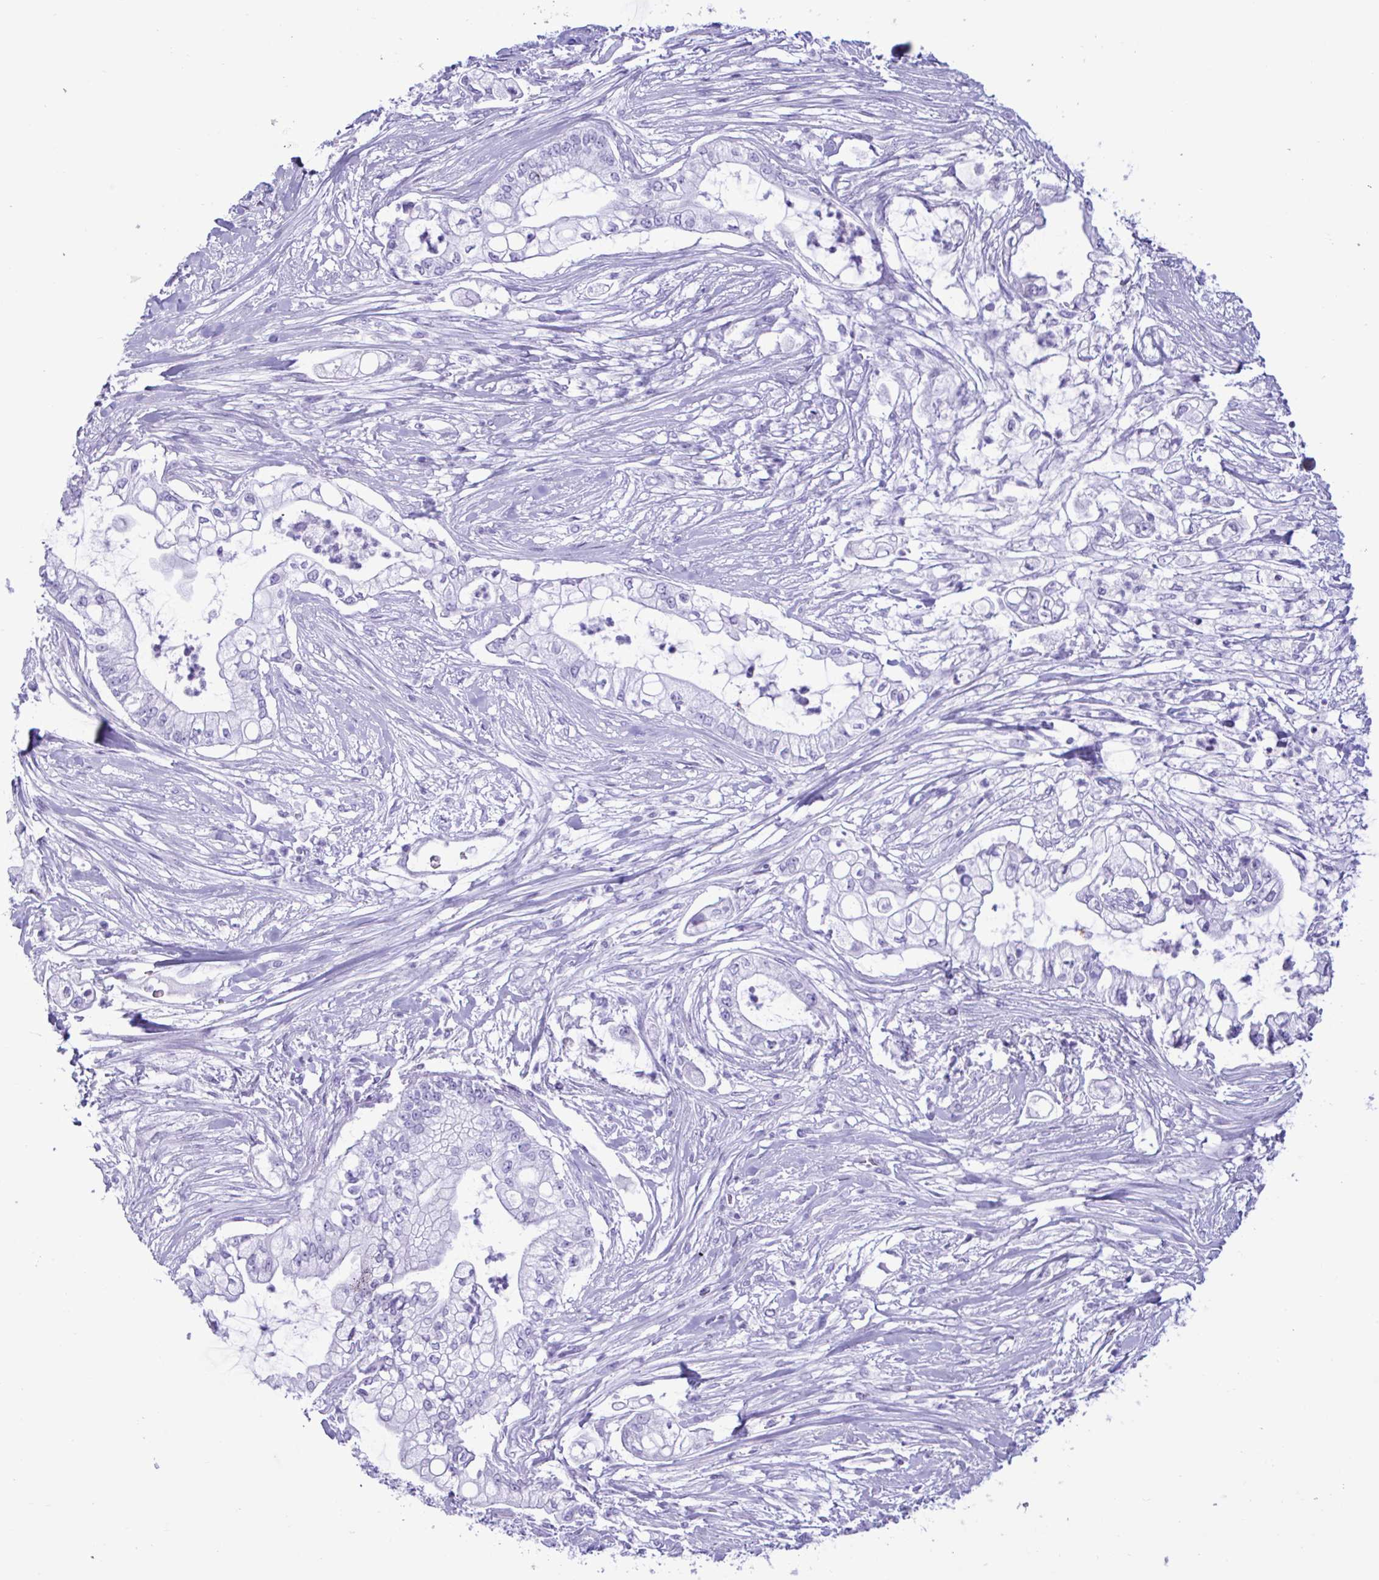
{"staining": {"intensity": "negative", "quantity": "none", "location": "none"}, "tissue": "pancreatic cancer", "cell_type": "Tumor cells", "image_type": "cancer", "snomed": [{"axis": "morphology", "description": "Adenocarcinoma, NOS"}, {"axis": "topography", "description": "Pancreas"}], "caption": "This micrograph is of pancreatic adenocarcinoma stained with IHC to label a protein in brown with the nuclei are counter-stained blue. There is no expression in tumor cells.", "gene": "MRGPRG", "patient": {"sex": "female", "age": 69}}